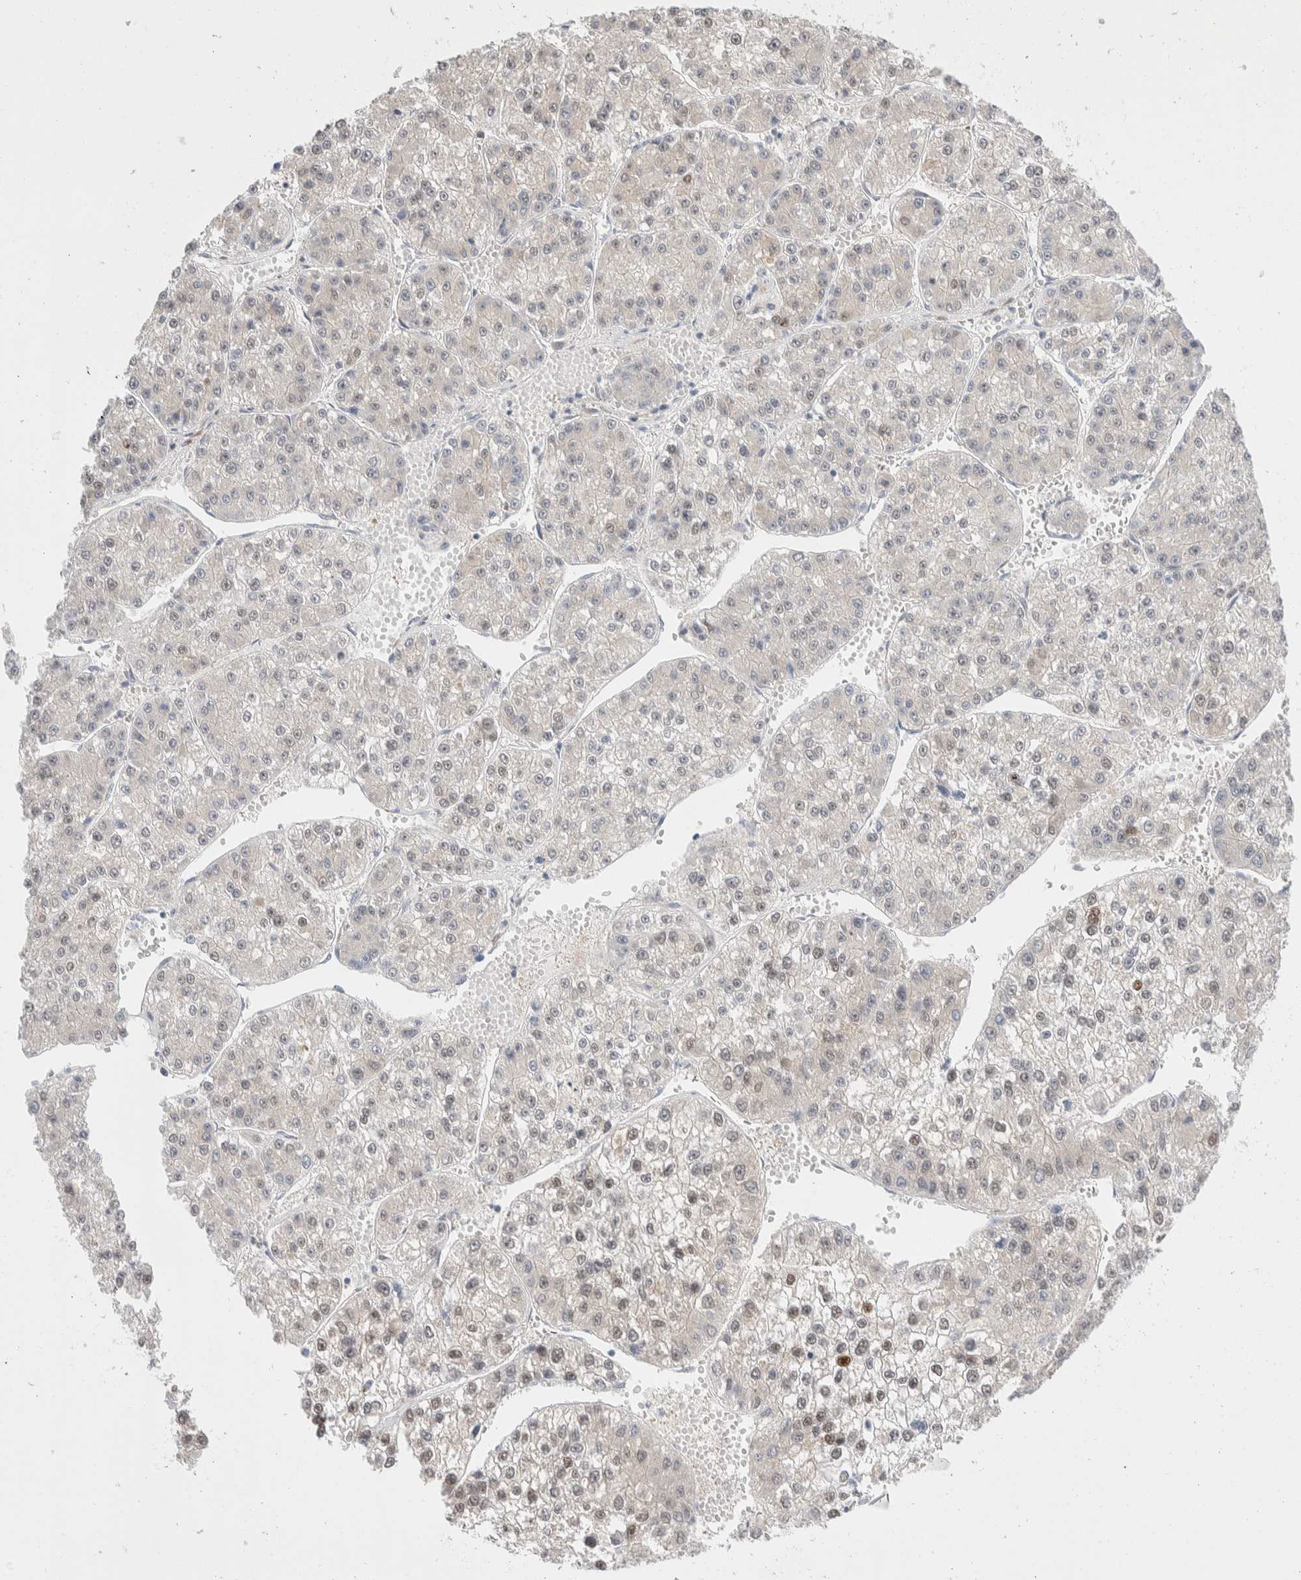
{"staining": {"intensity": "weak", "quantity": "<25%", "location": "nuclear"}, "tissue": "liver cancer", "cell_type": "Tumor cells", "image_type": "cancer", "snomed": [{"axis": "morphology", "description": "Carcinoma, Hepatocellular, NOS"}, {"axis": "topography", "description": "Liver"}], "caption": "The micrograph reveals no significant staining in tumor cells of liver hepatocellular carcinoma.", "gene": "C1orf112", "patient": {"sex": "female", "age": 73}}